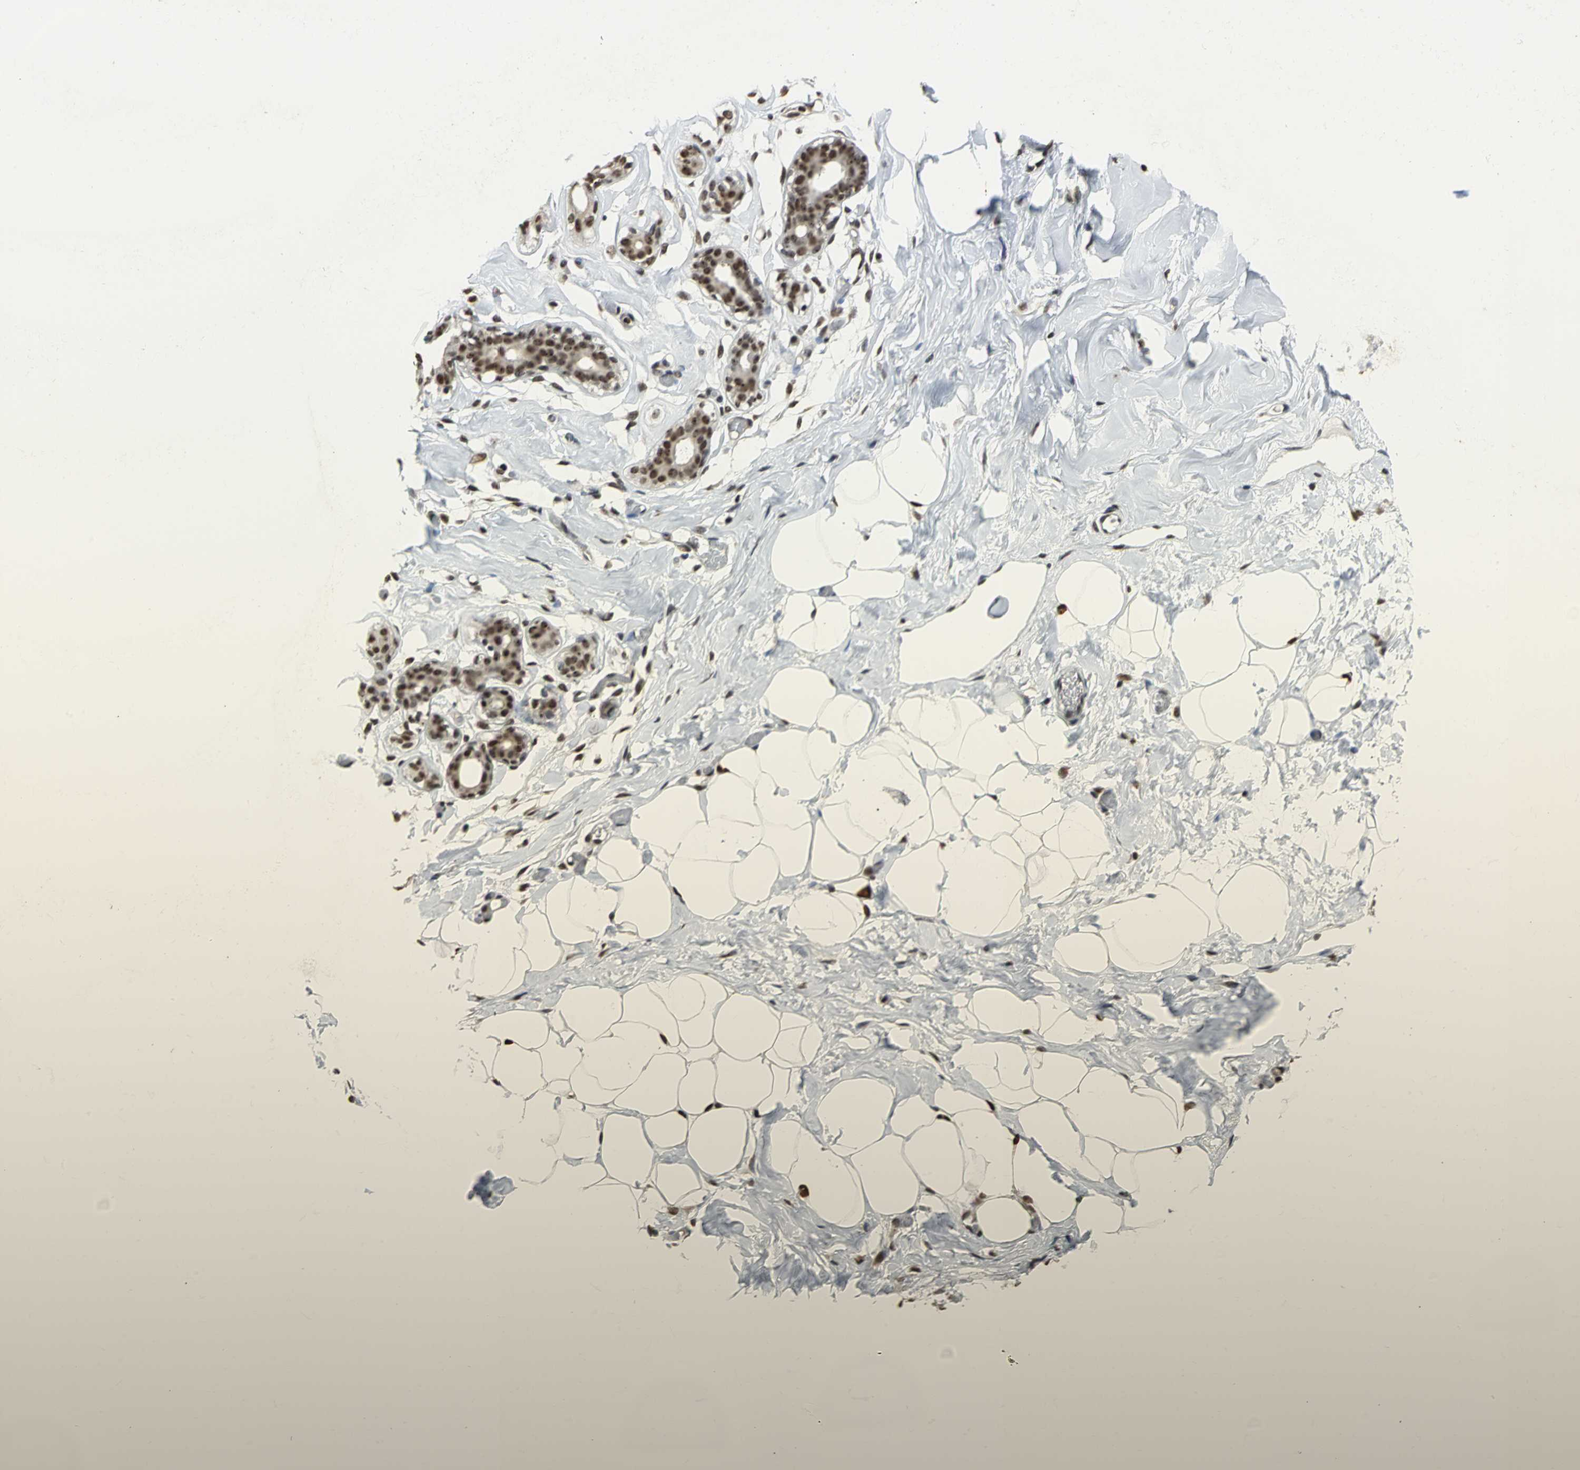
{"staining": {"intensity": "moderate", "quantity": "25%-75%", "location": "nuclear"}, "tissue": "adipose tissue", "cell_type": "Adipocytes", "image_type": "normal", "snomed": [{"axis": "morphology", "description": "Normal tissue, NOS"}, {"axis": "topography", "description": "Breast"}, {"axis": "topography", "description": "Soft tissue"}], "caption": "Human adipose tissue stained for a protein (brown) displays moderate nuclear positive staining in approximately 25%-75% of adipocytes.", "gene": "CCDC88C", "patient": {"sex": "female", "age": 25}}